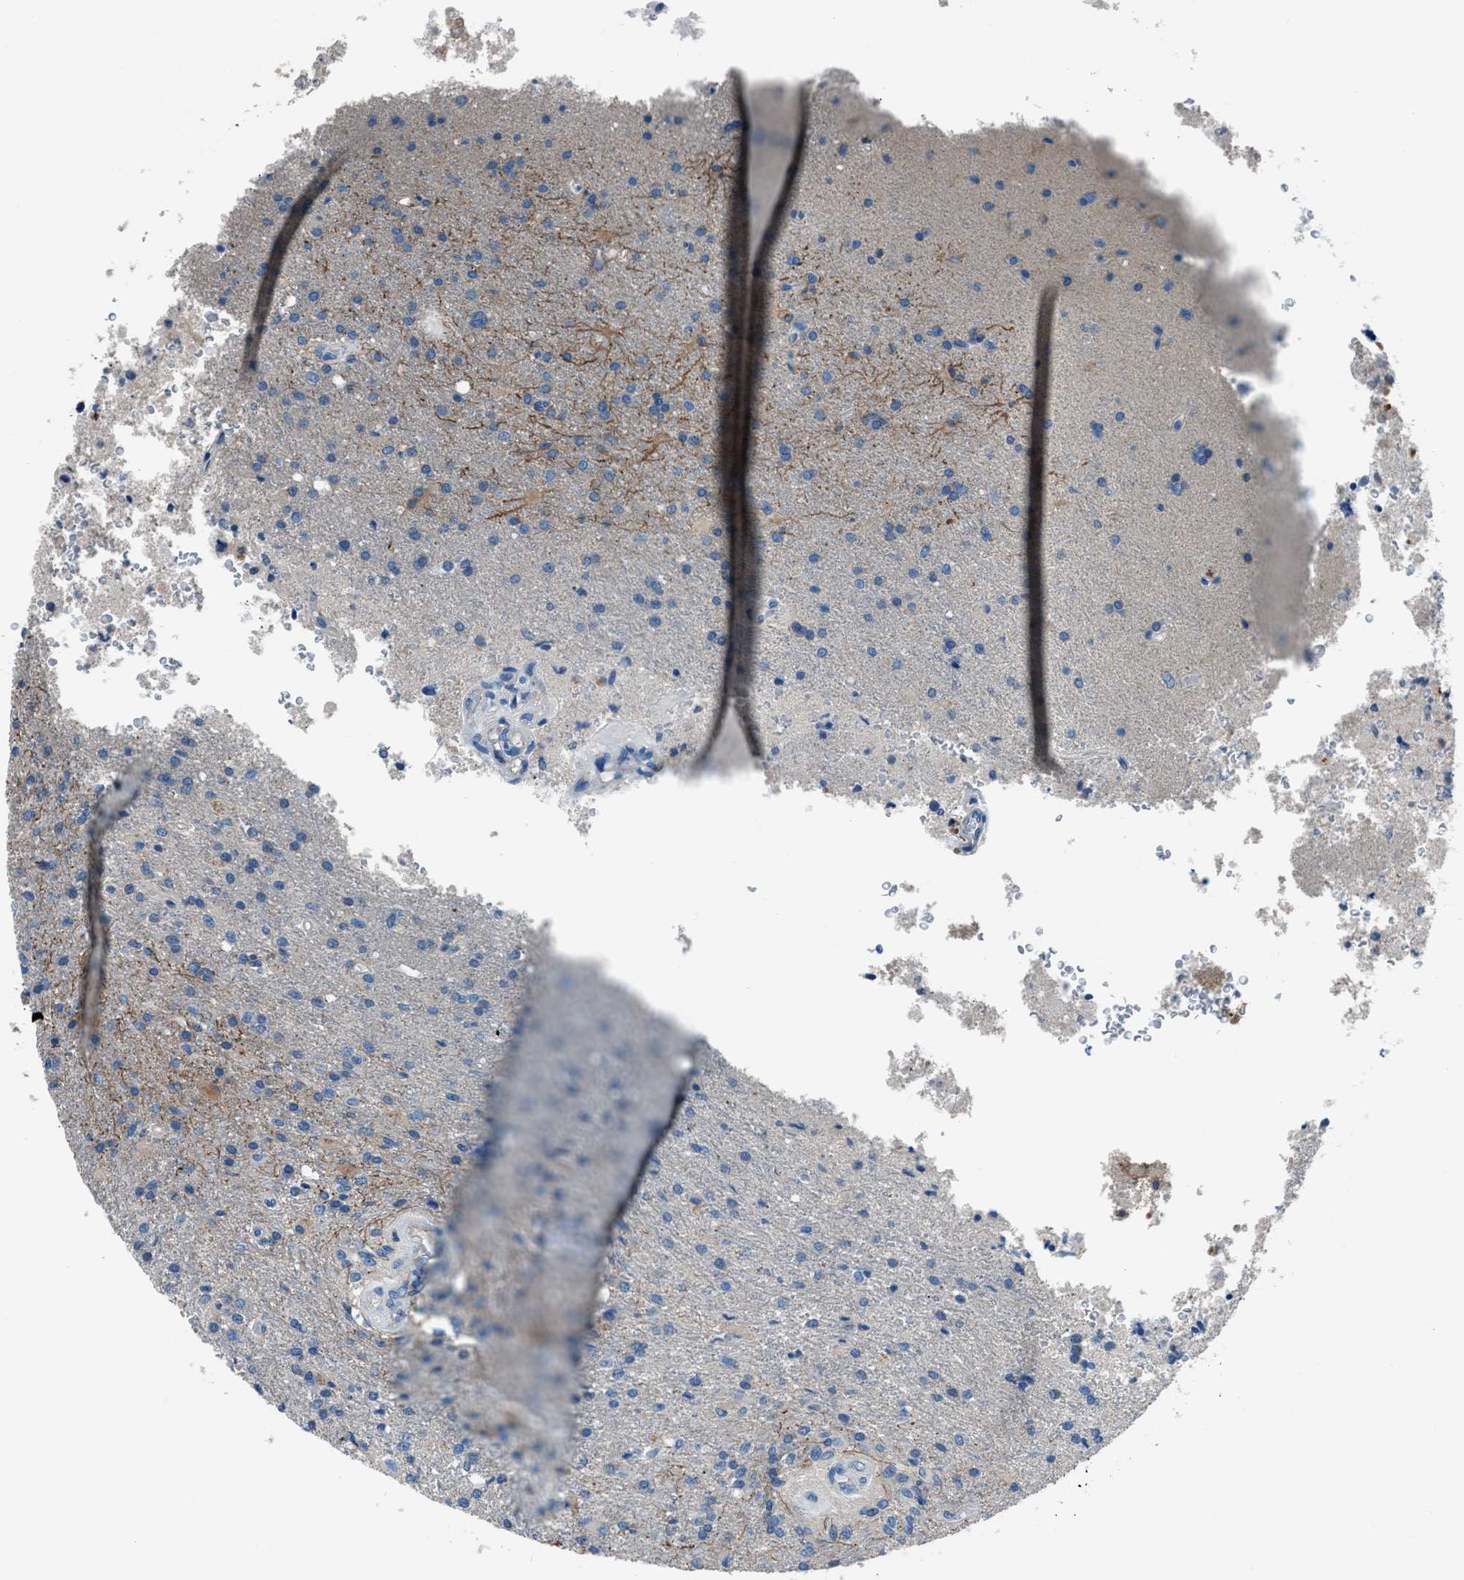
{"staining": {"intensity": "negative", "quantity": "none", "location": "none"}, "tissue": "glioma", "cell_type": "Tumor cells", "image_type": "cancer", "snomed": [{"axis": "morphology", "description": "Normal tissue, NOS"}, {"axis": "morphology", "description": "Glioma, malignant, High grade"}, {"axis": "topography", "description": "Cerebral cortex"}], "caption": "Immunohistochemistry (IHC) histopathology image of human high-grade glioma (malignant) stained for a protein (brown), which shows no expression in tumor cells.", "gene": "SLC38A6", "patient": {"sex": "male", "age": 77}}